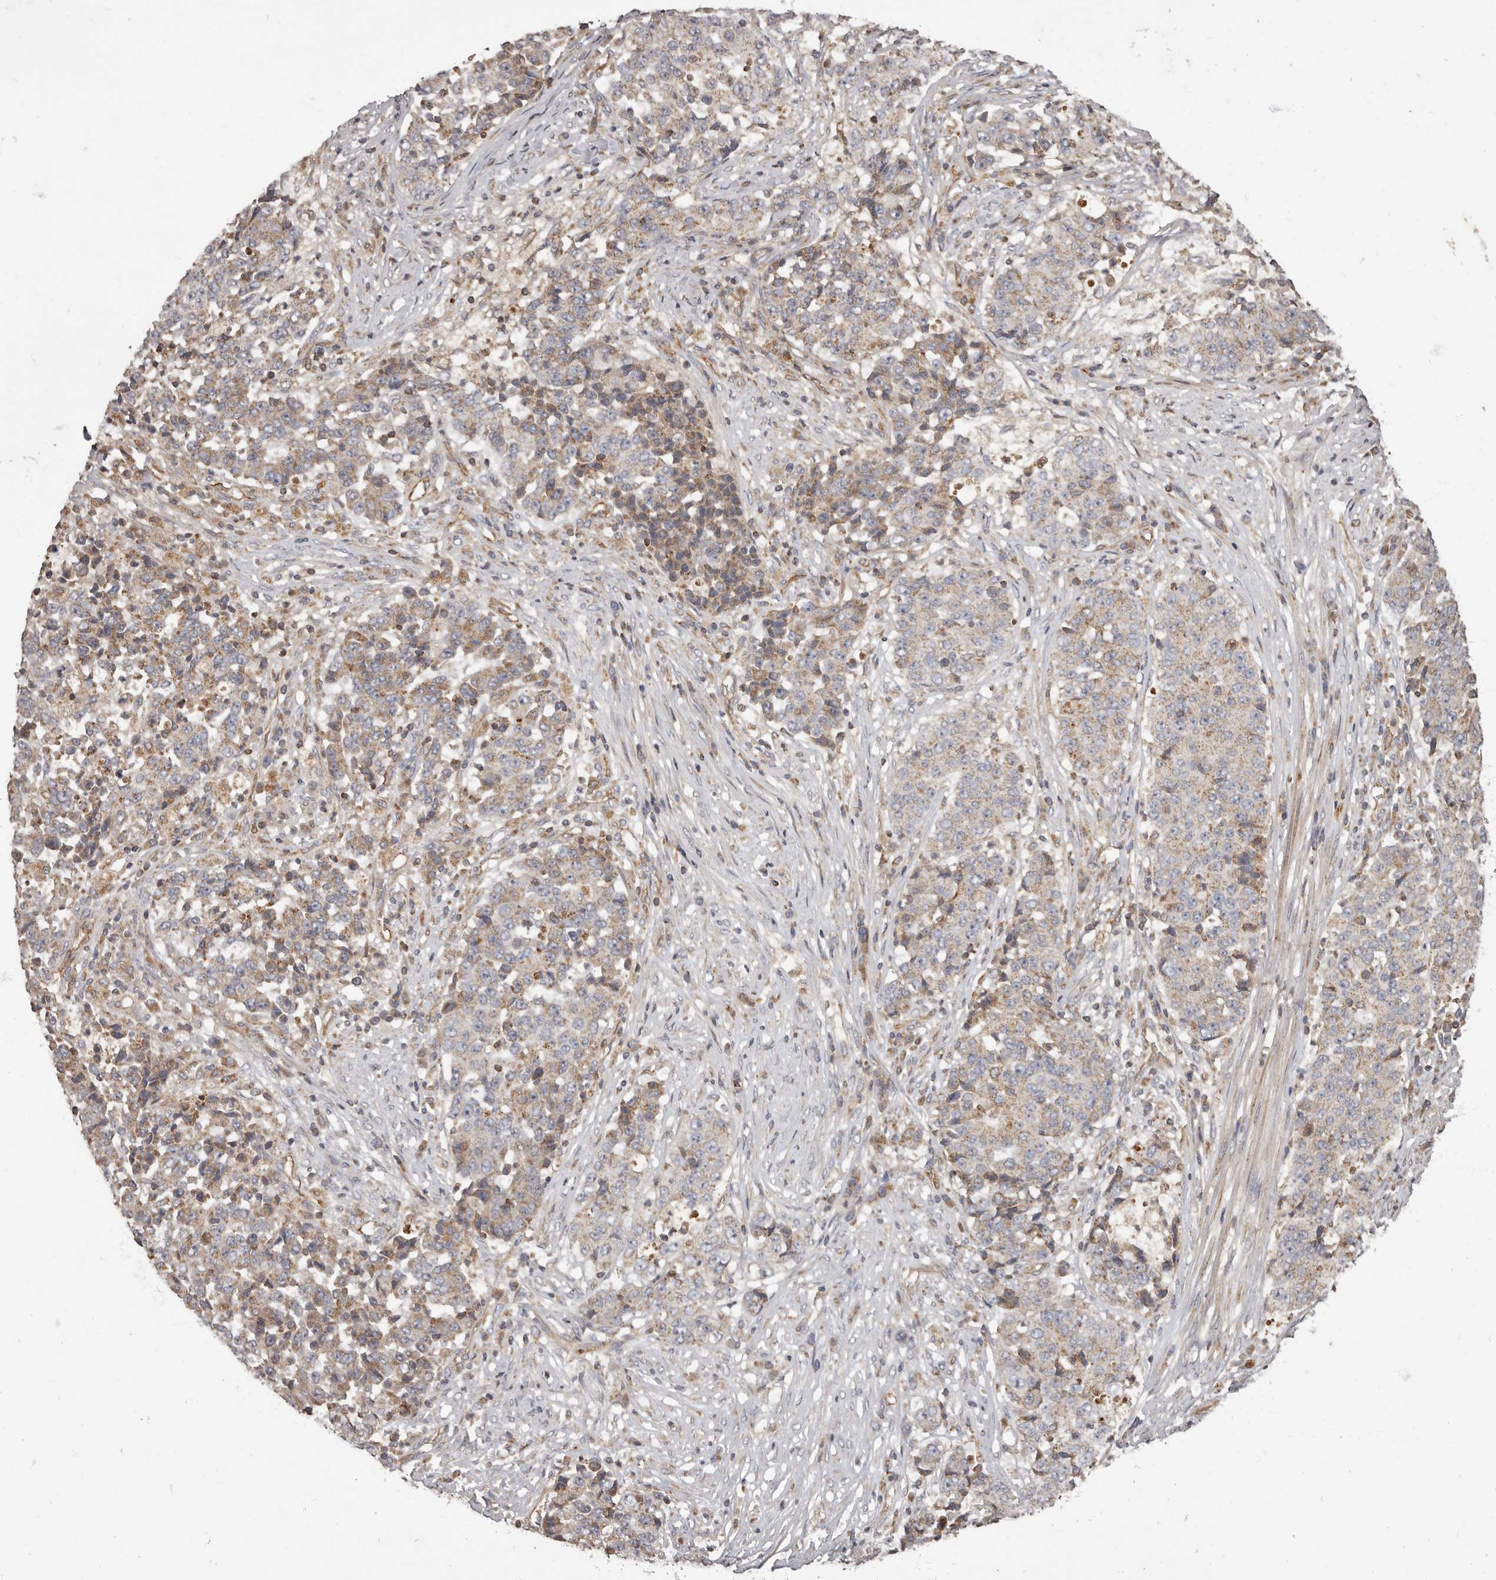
{"staining": {"intensity": "weak", "quantity": ">75%", "location": "cytoplasmic/membranous"}, "tissue": "stomach cancer", "cell_type": "Tumor cells", "image_type": "cancer", "snomed": [{"axis": "morphology", "description": "Adenocarcinoma, NOS"}, {"axis": "topography", "description": "Stomach"}], "caption": "Immunohistochemical staining of adenocarcinoma (stomach) reveals low levels of weak cytoplasmic/membranous protein positivity in about >75% of tumor cells.", "gene": "ADCY2", "patient": {"sex": "male", "age": 59}}